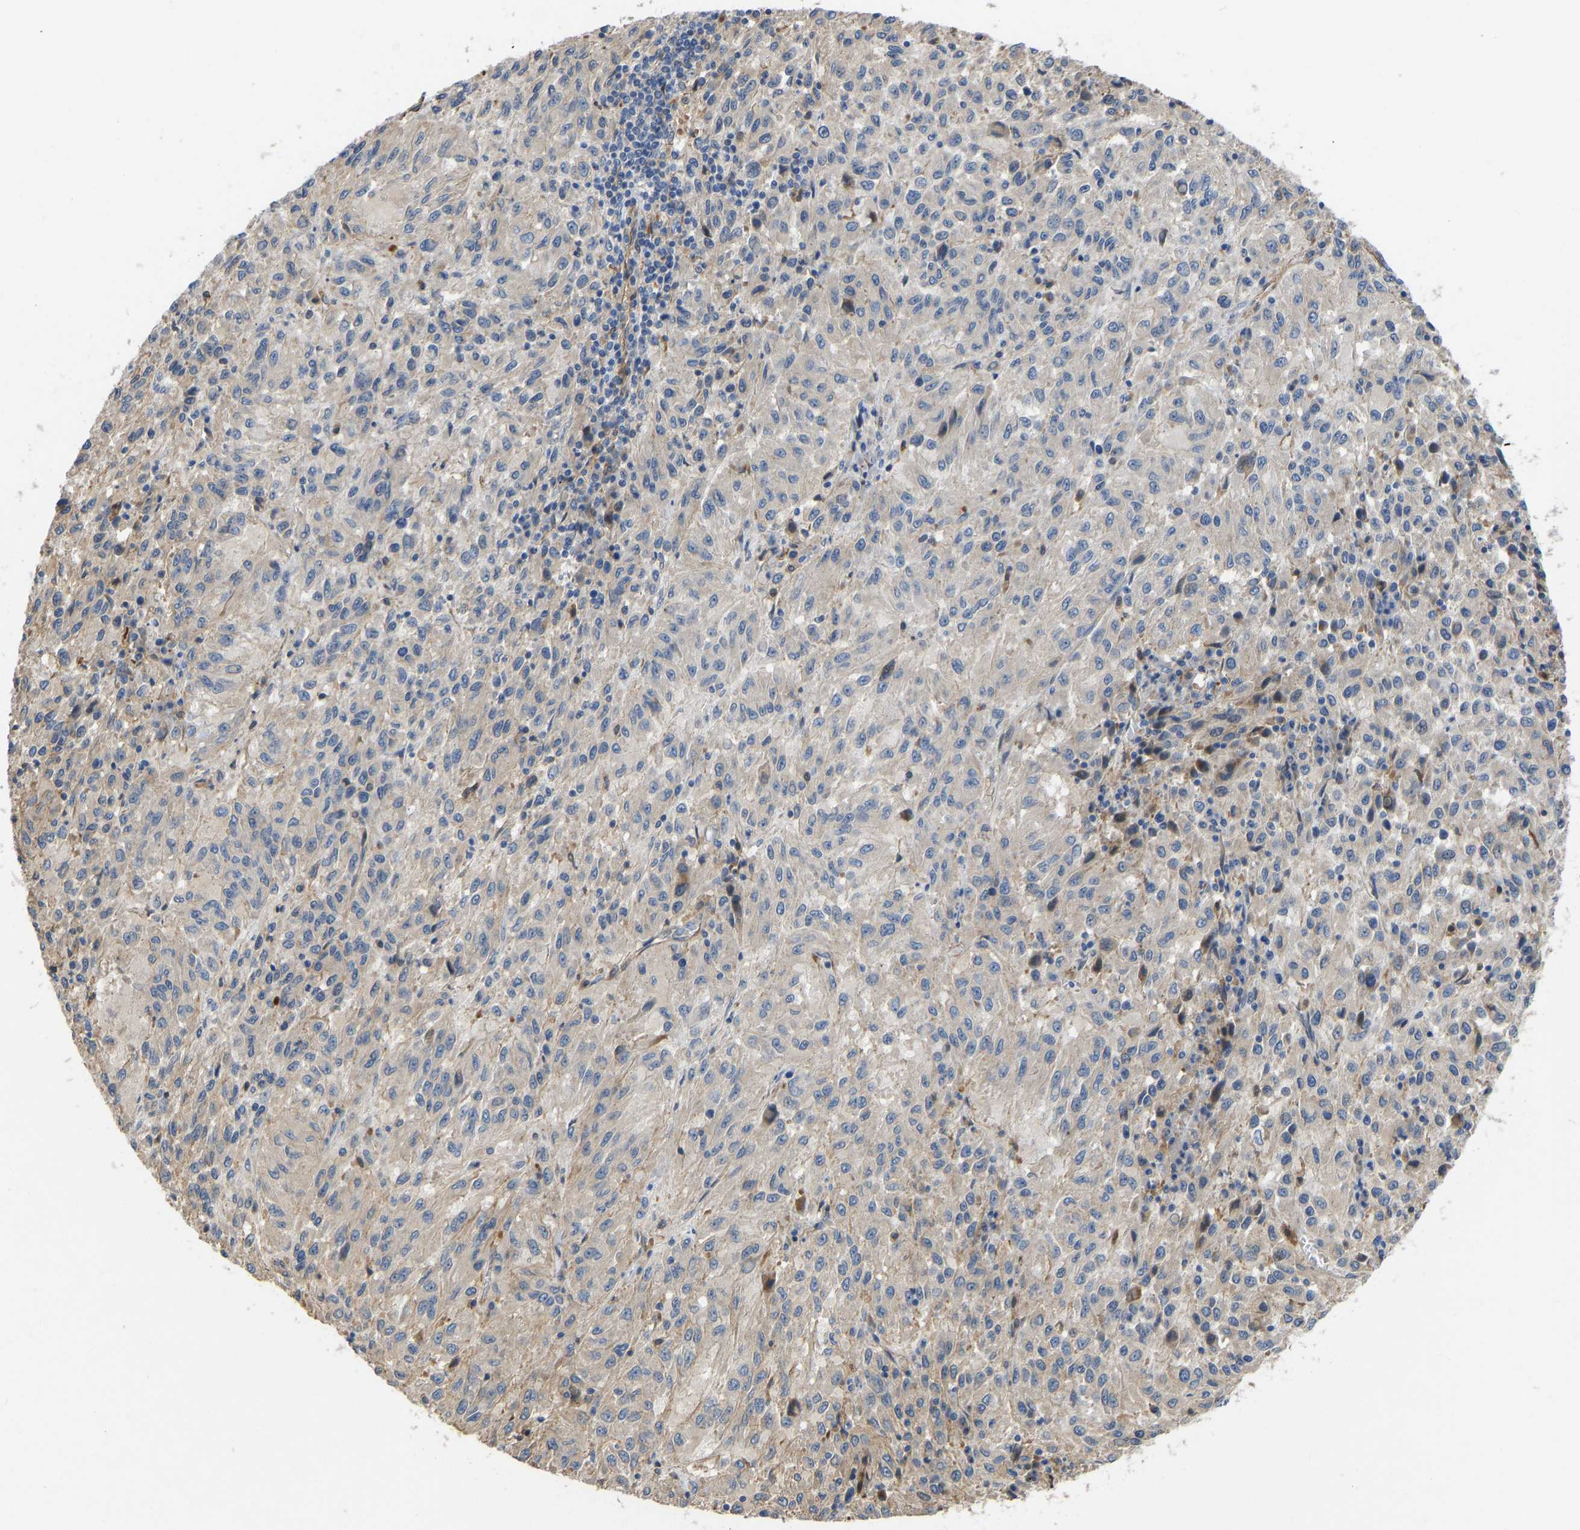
{"staining": {"intensity": "negative", "quantity": "none", "location": "none"}, "tissue": "melanoma", "cell_type": "Tumor cells", "image_type": "cancer", "snomed": [{"axis": "morphology", "description": "Malignant melanoma, Metastatic site"}, {"axis": "topography", "description": "Lung"}], "caption": "The image displays no significant expression in tumor cells of melanoma.", "gene": "ELMO2", "patient": {"sex": "male", "age": 64}}